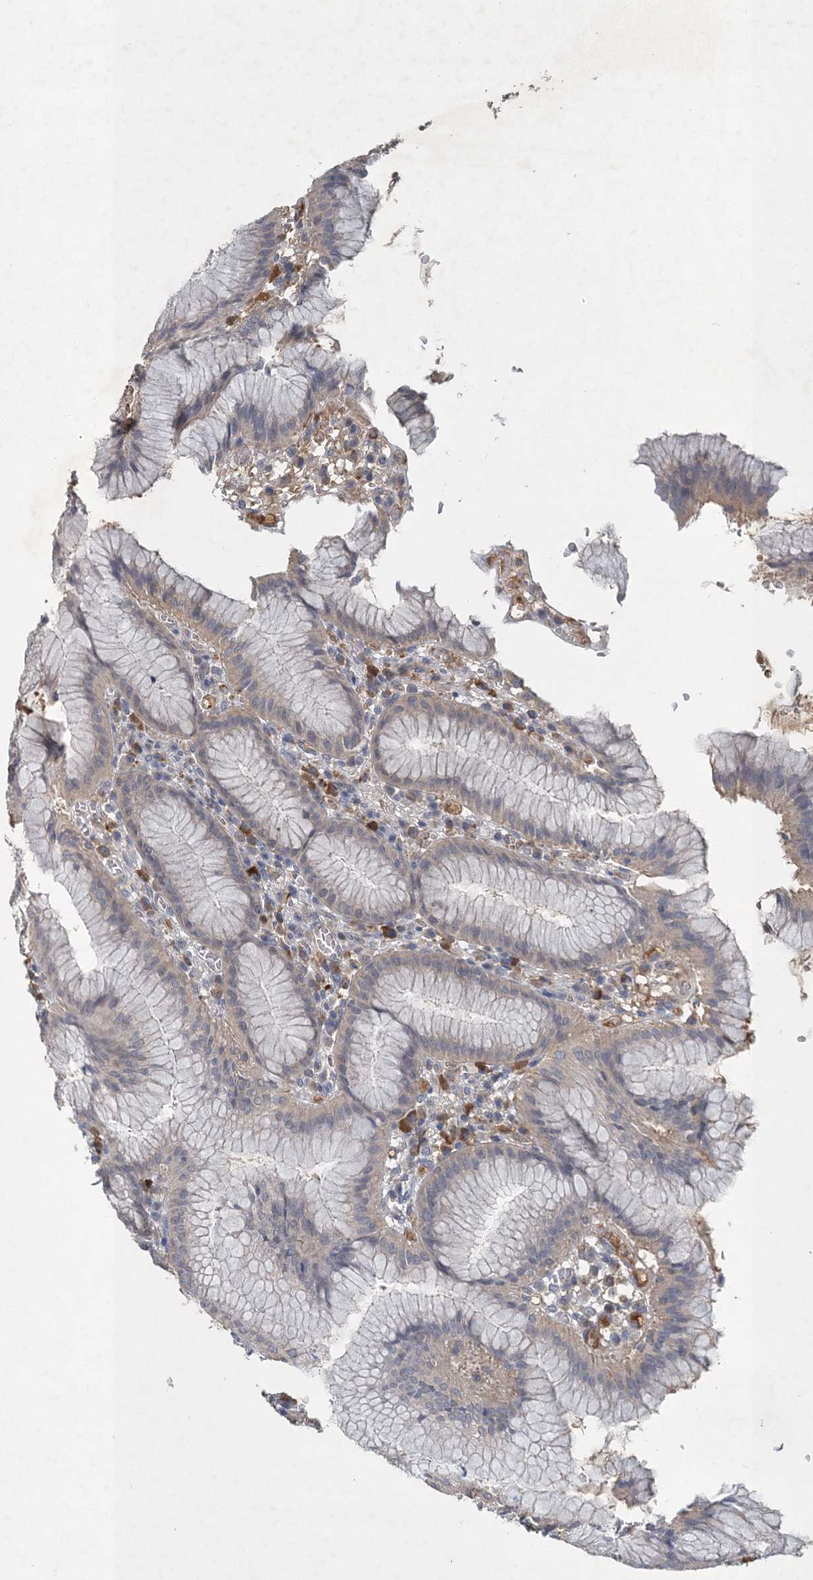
{"staining": {"intensity": "weak", "quantity": "<25%", "location": "cytoplasmic/membranous"}, "tissue": "stomach", "cell_type": "Glandular cells", "image_type": "normal", "snomed": [{"axis": "morphology", "description": "Normal tissue, NOS"}, {"axis": "topography", "description": "Stomach"}], "caption": "High power microscopy photomicrograph of an immunohistochemistry (IHC) photomicrograph of benign stomach, revealing no significant staining in glandular cells.", "gene": "RNF25", "patient": {"sex": "male", "age": 55}}